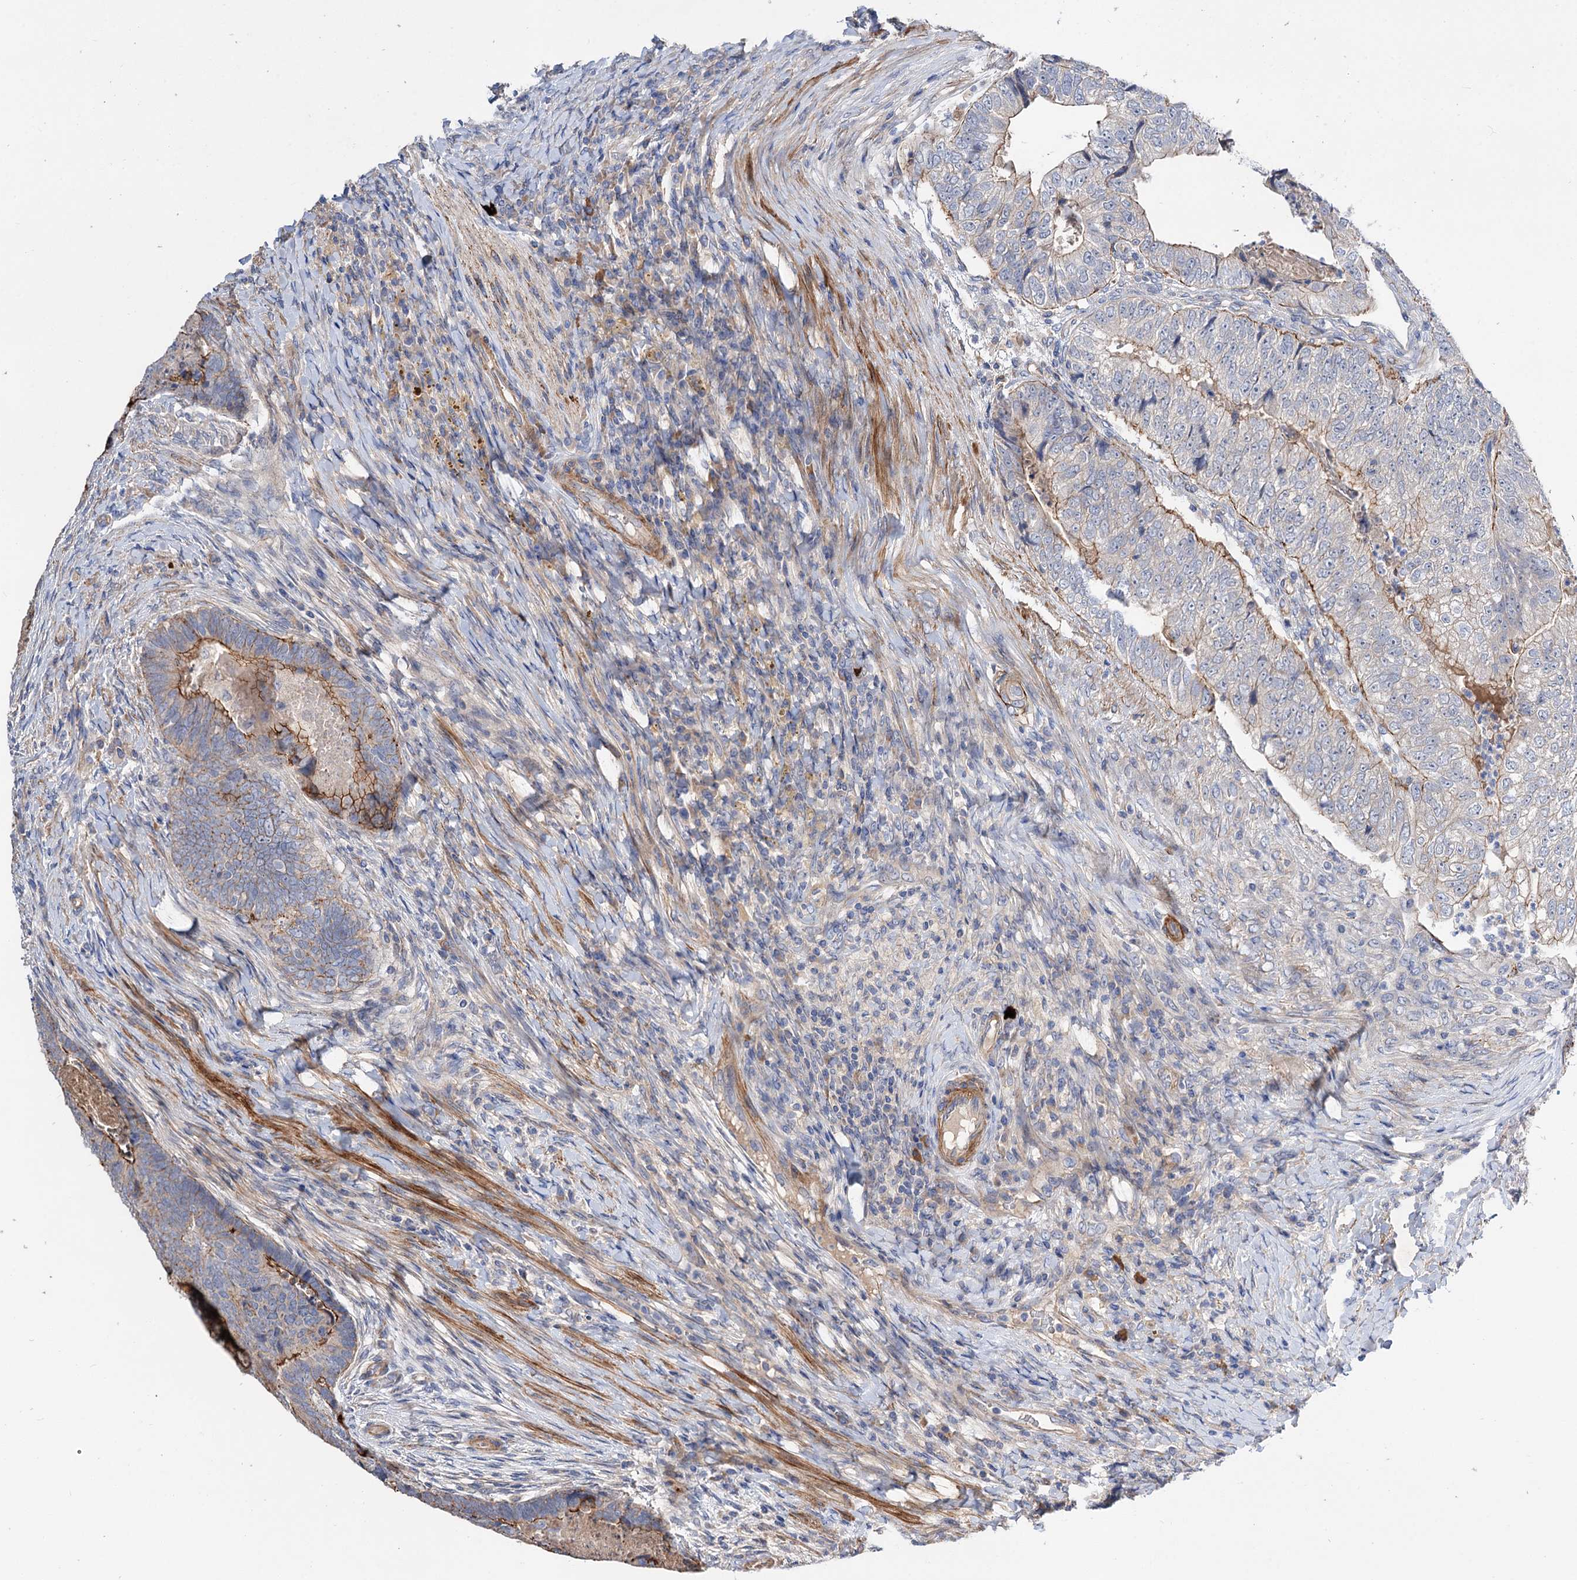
{"staining": {"intensity": "strong", "quantity": "<25%", "location": "cytoplasmic/membranous"}, "tissue": "colorectal cancer", "cell_type": "Tumor cells", "image_type": "cancer", "snomed": [{"axis": "morphology", "description": "Adenocarcinoma, NOS"}, {"axis": "topography", "description": "Colon"}], "caption": "Immunohistochemical staining of human colorectal adenocarcinoma shows strong cytoplasmic/membranous protein expression in about <25% of tumor cells.", "gene": "NUDCD2", "patient": {"sex": "female", "age": 67}}